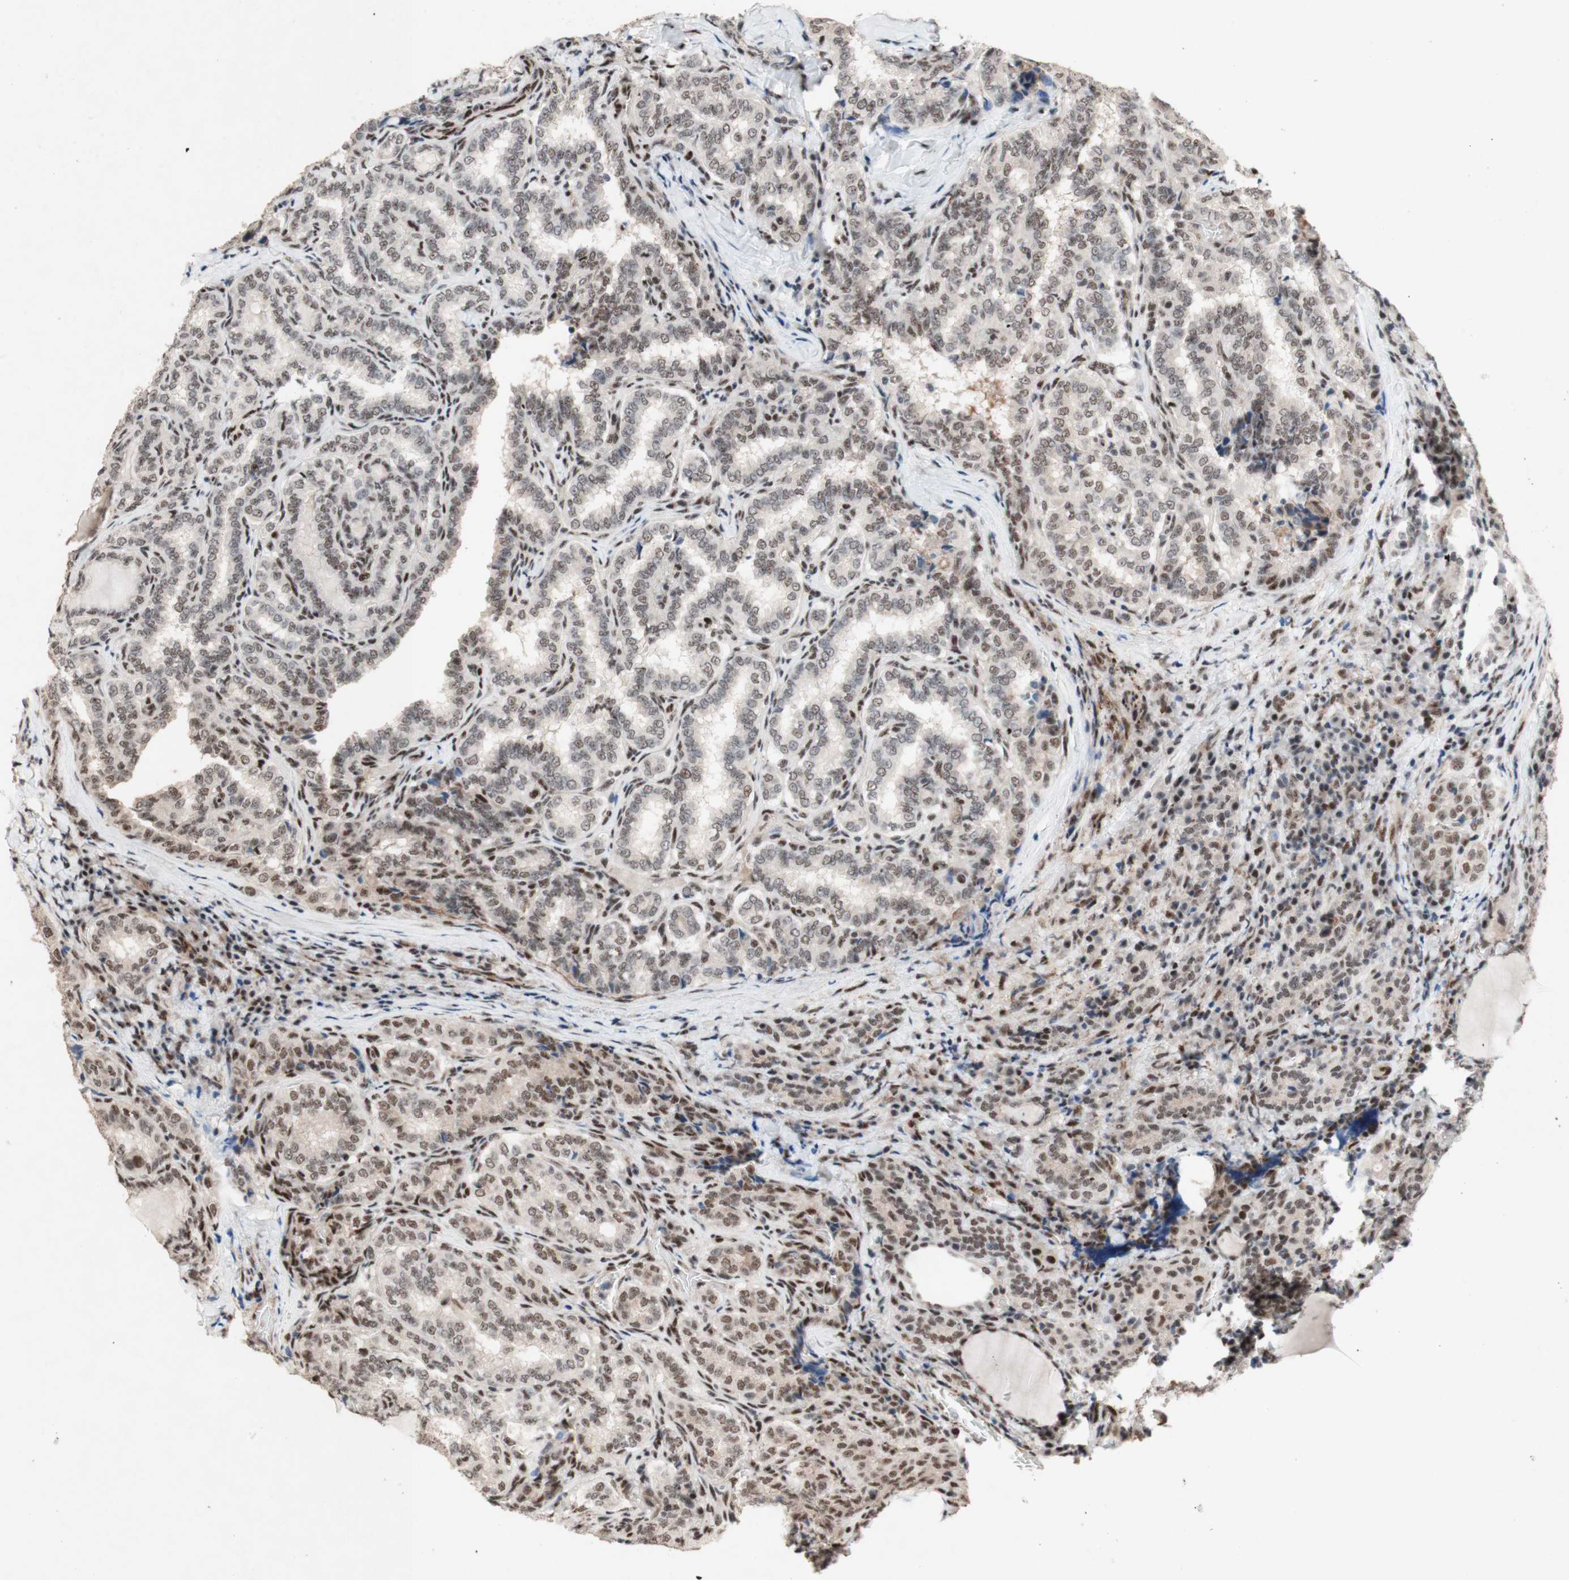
{"staining": {"intensity": "weak", "quantity": "25%-75%", "location": "nuclear"}, "tissue": "thyroid cancer", "cell_type": "Tumor cells", "image_type": "cancer", "snomed": [{"axis": "morphology", "description": "Normal tissue, NOS"}, {"axis": "morphology", "description": "Papillary adenocarcinoma, NOS"}, {"axis": "topography", "description": "Thyroid gland"}], "caption": "Human papillary adenocarcinoma (thyroid) stained for a protein (brown) shows weak nuclear positive positivity in approximately 25%-75% of tumor cells.", "gene": "TLE1", "patient": {"sex": "female", "age": 30}}